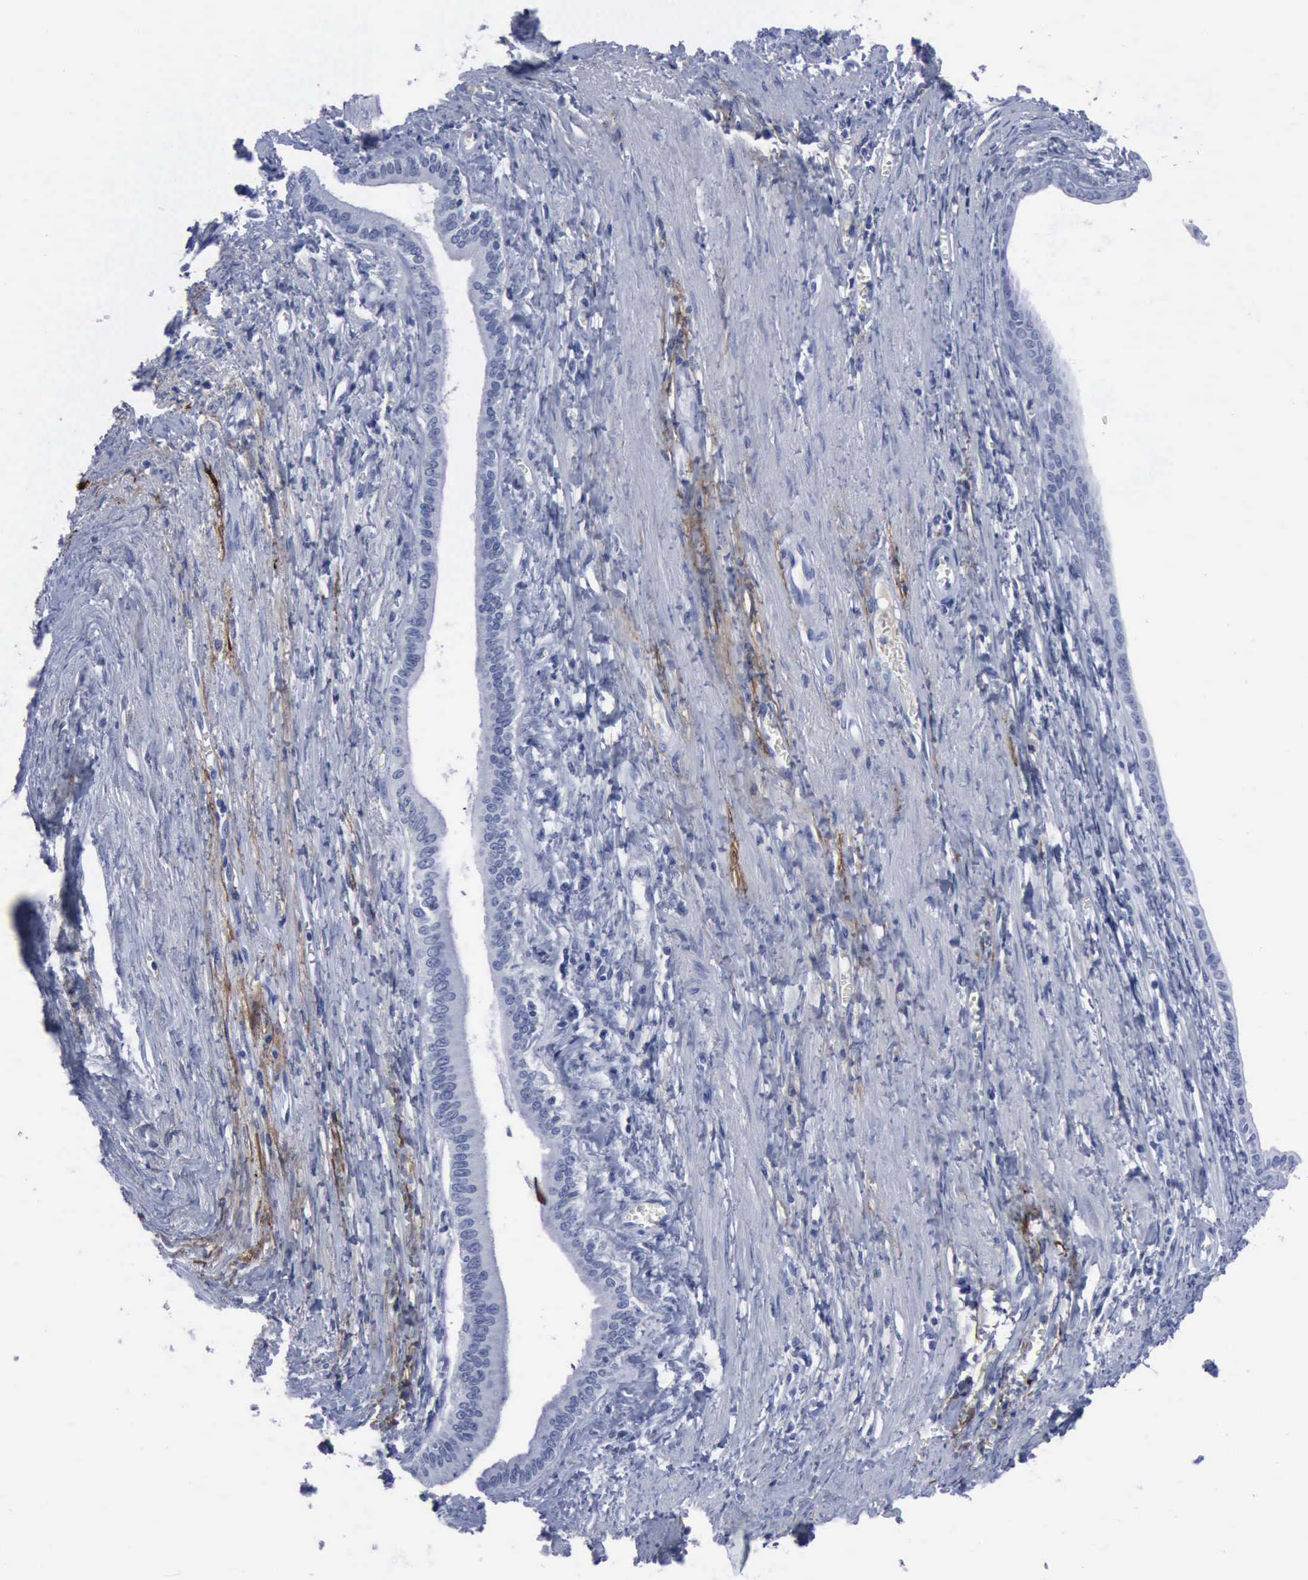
{"staining": {"intensity": "negative", "quantity": "none", "location": "none"}, "tissue": "liver cancer", "cell_type": "Tumor cells", "image_type": "cancer", "snomed": [{"axis": "morphology", "description": "Cholangiocarcinoma"}, {"axis": "topography", "description": "Liver"}], "caption": "Immunohistochemistry of liver cholangiocarcinoma shows no expression in tumor cells.", "gene": "NGFR", "patient": {"sex": "female", "age": 79}}